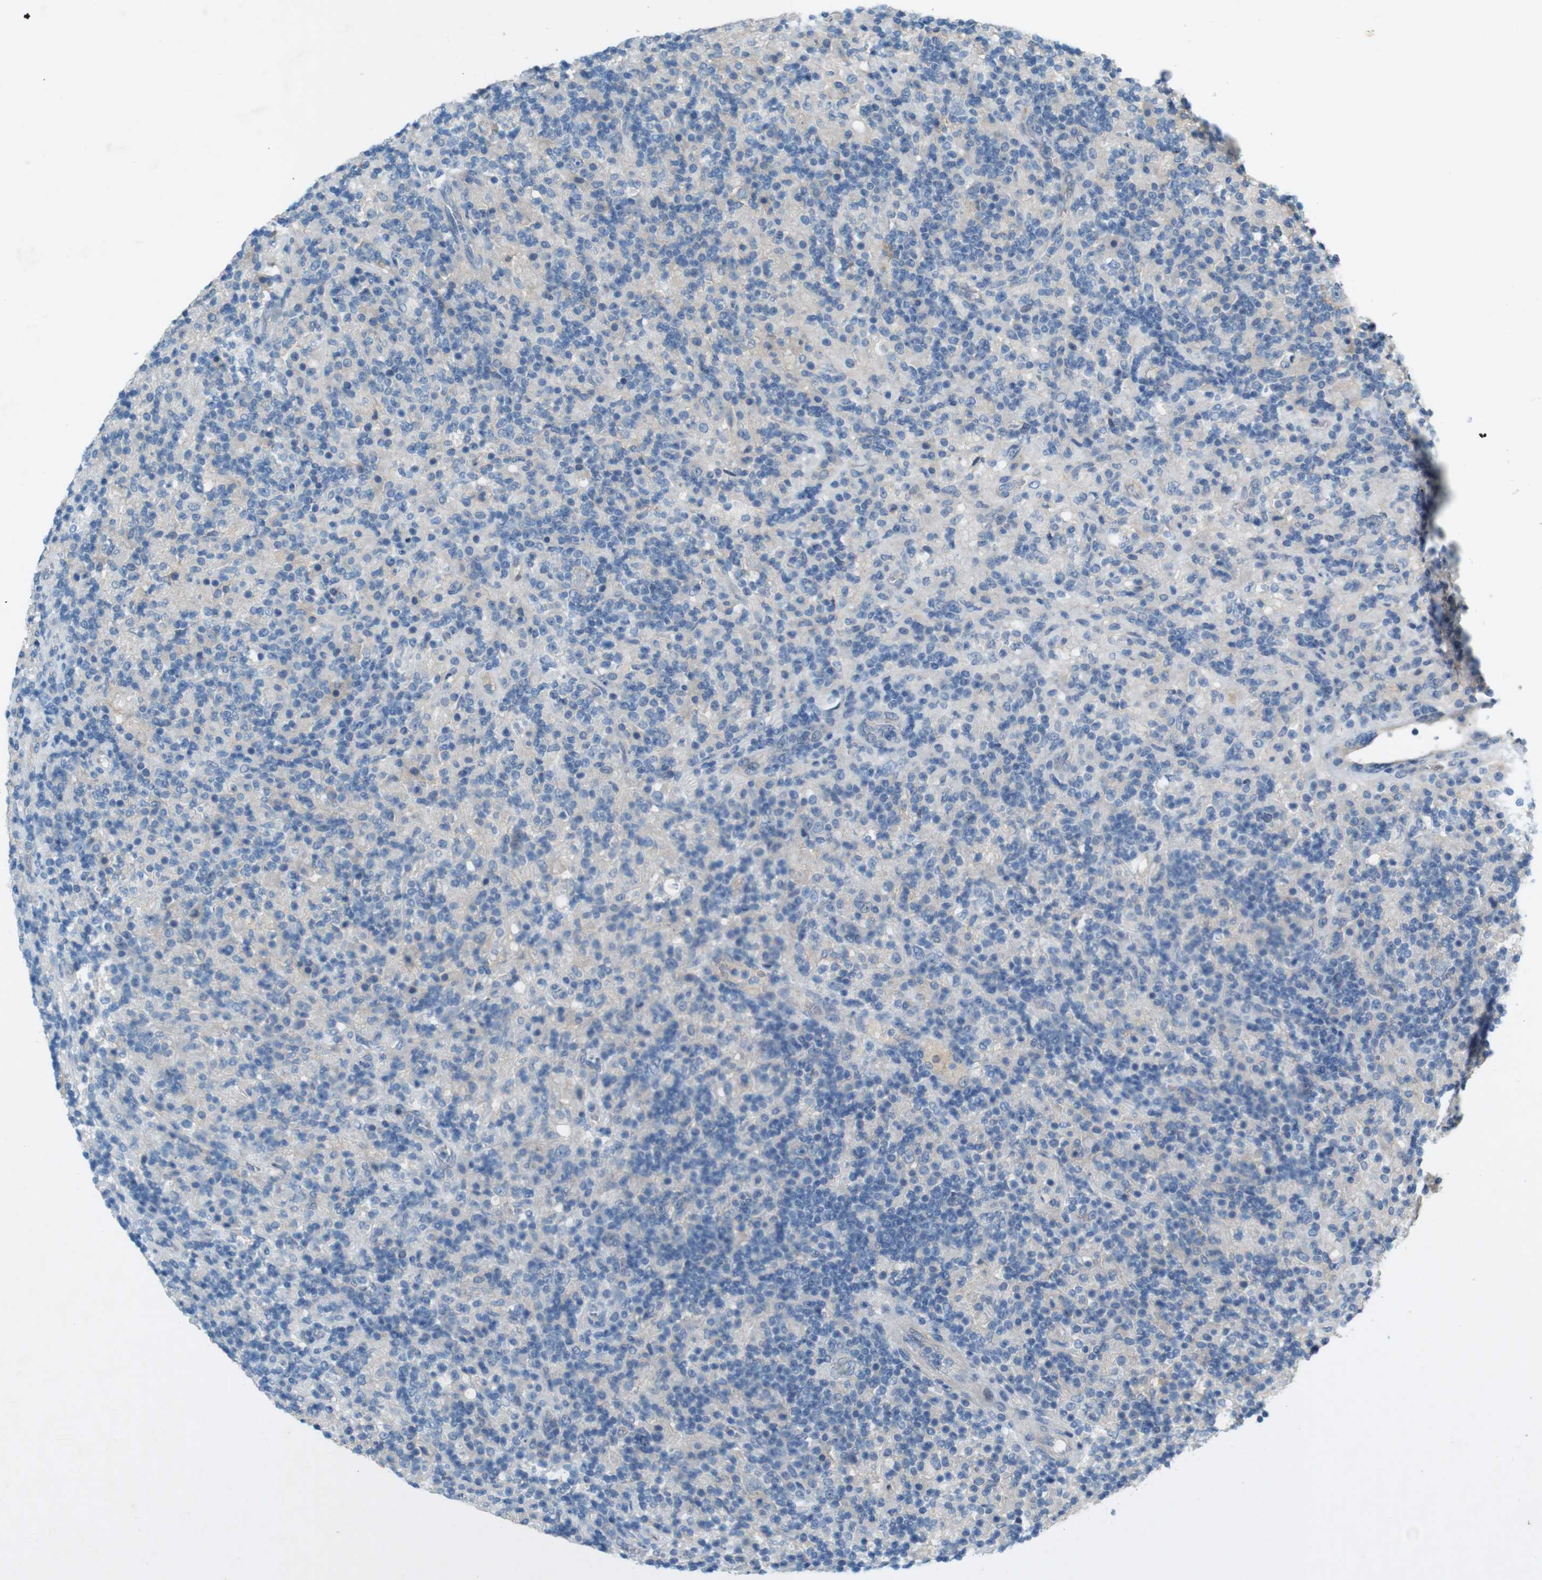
{"staining": {"intensity": "negative", "quantity": "none", "location": "none"}, "tissue": "lymphoma", "cell_type": "Tumor cells", "image_type": "cancer", "snomed": [{"axis": "morphology", "description": "Hodgkin's disease, NOS"}, {"axis": "topography", "description": "Lymph node"}], "caption": "Tumor cells show no significant protein staining in lymphoma.", "gene": "PVR", "patient": {"sex": "male", "age": 70}}